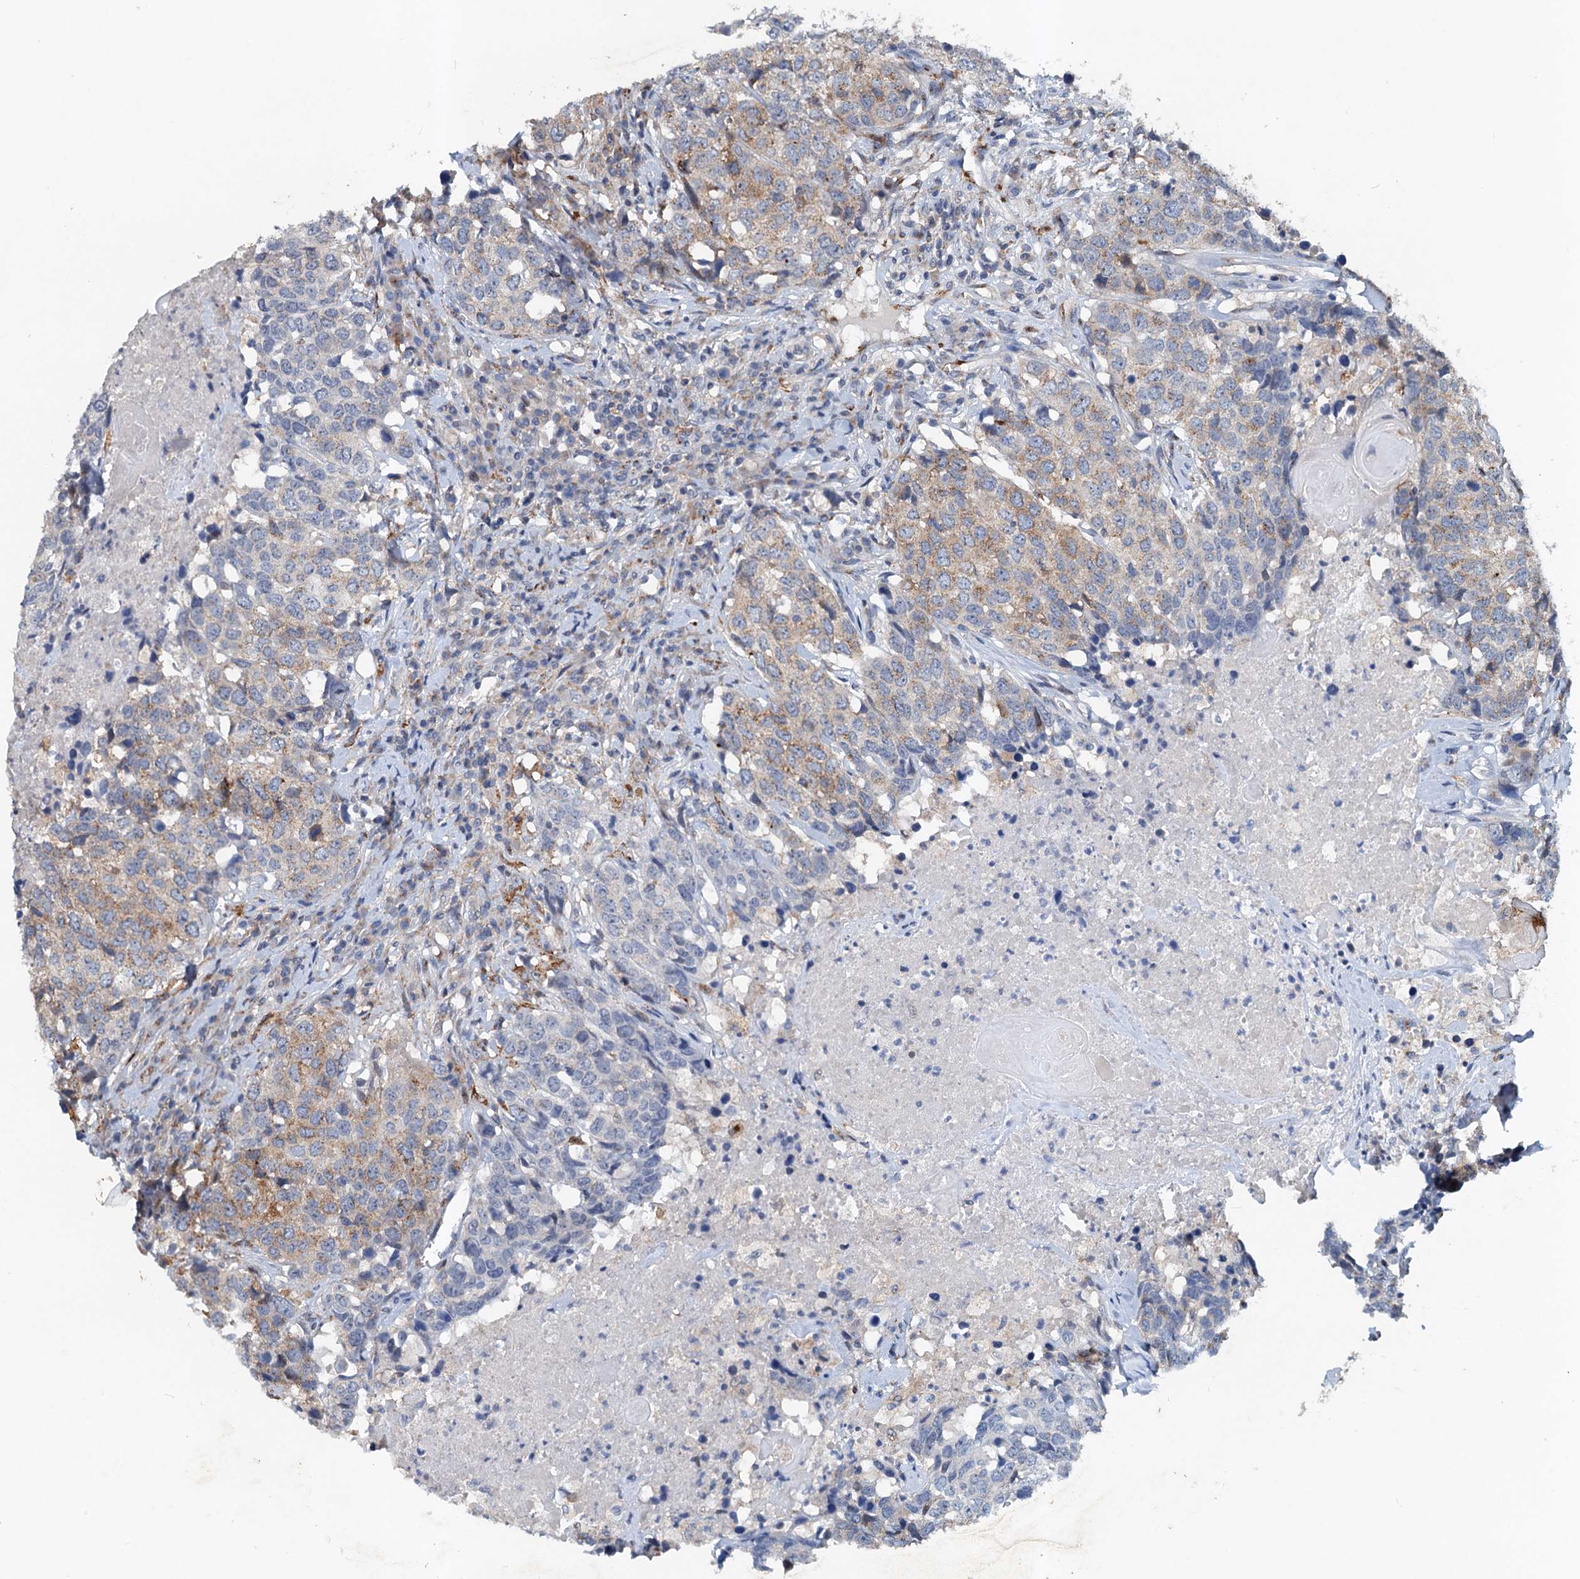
{"staining": {"intensity": "weak", "quantity": "<25%", "location": "cytoplasmic/membranous"}, "tissue": "head and neck cancer", "cell_type": "Tumor cells", "image_type": "cancer", "snomed": [{"axis": "morphology", "description": "Squamous cell carcinoma, NOS"}, {"axis": "topography", "description": "Head-Neck"}], "caption": "Head and neck cancer was stained to show a protein in brown. There is no significant positivity in tumor cells.", "gene": "NBEA", "patient": {"sex": "male", "age": 66}}